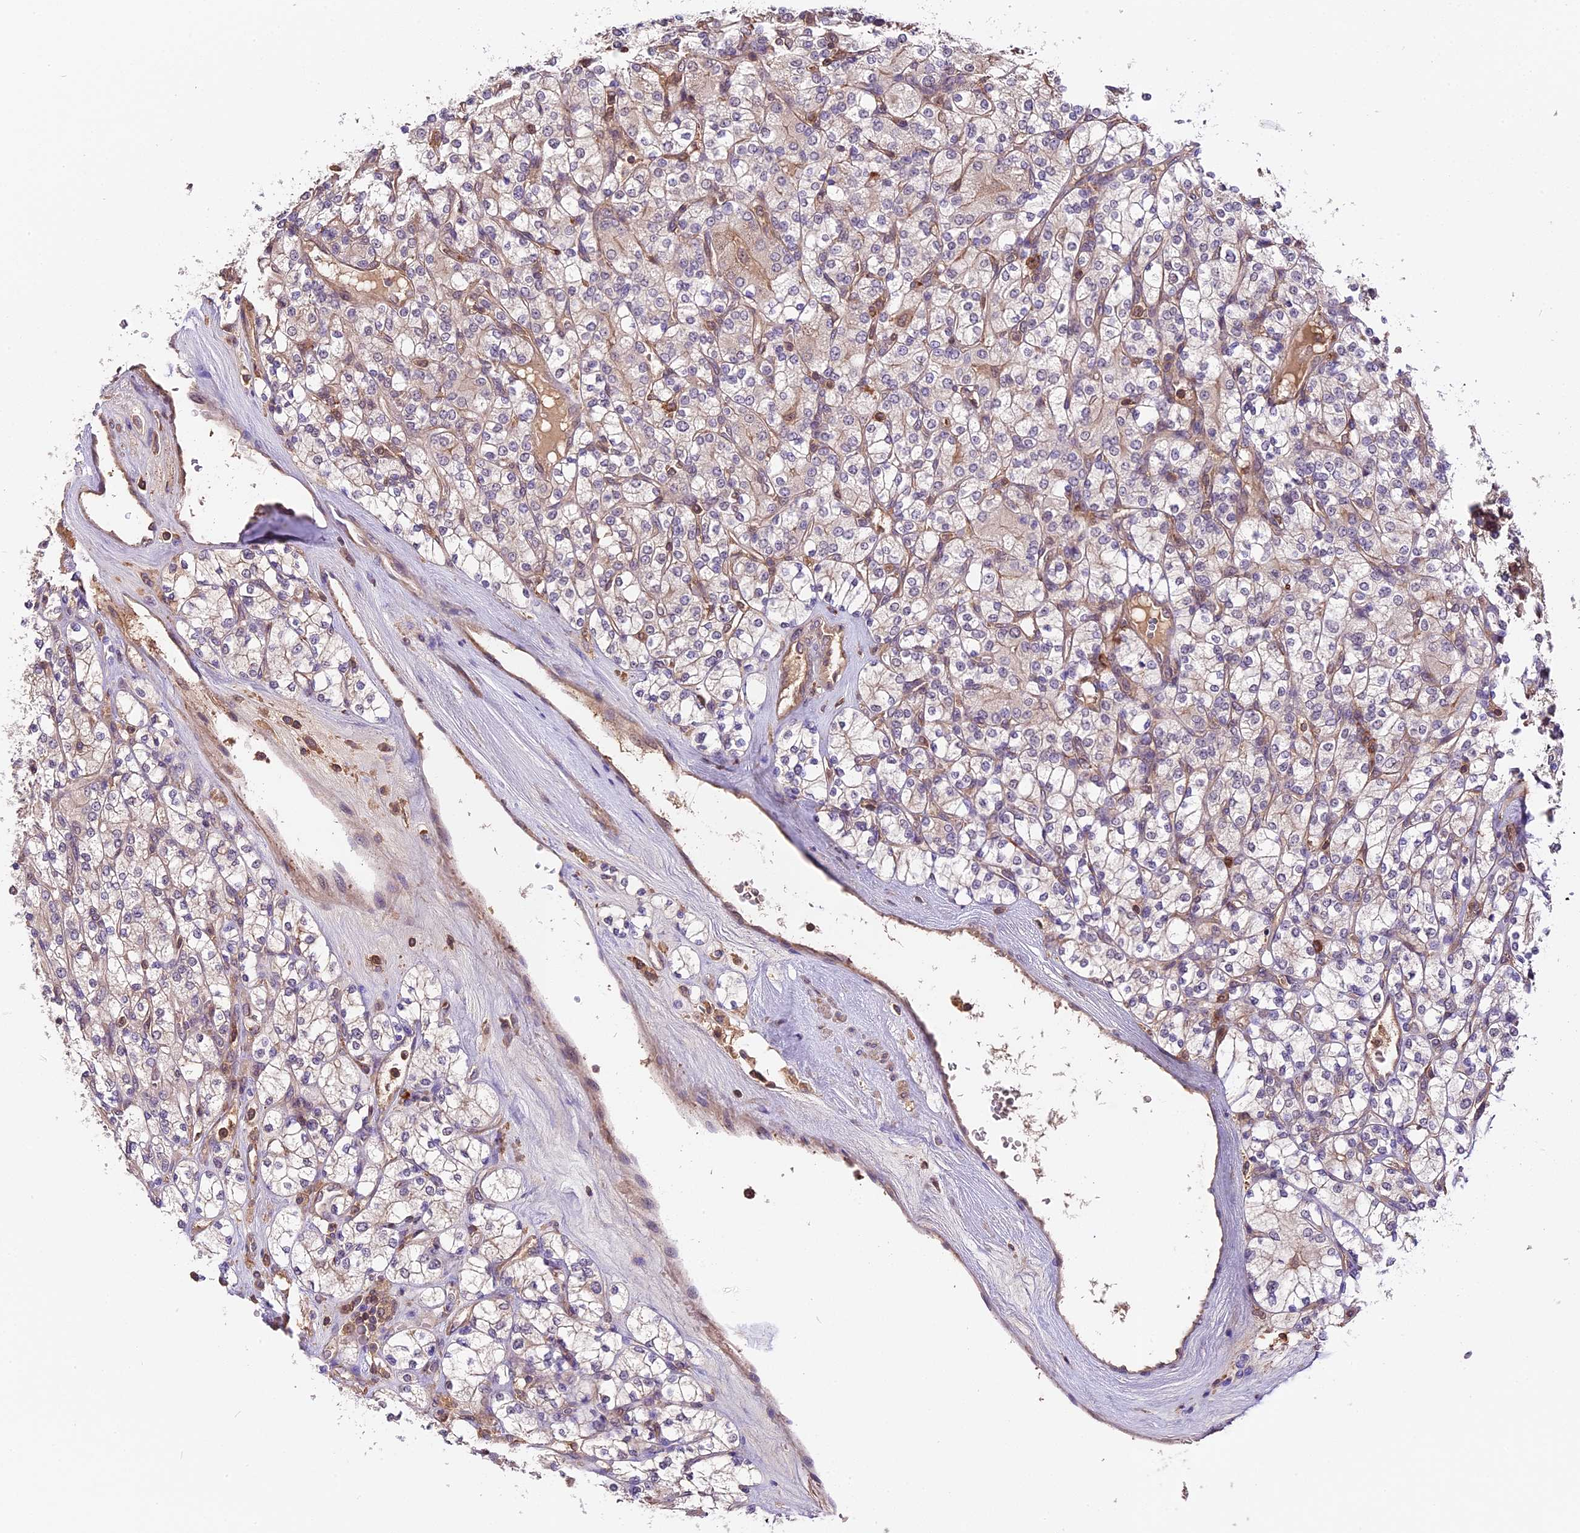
{"staining": {"intensity": "negative", "quantity": "none", "location": "none"}, "tissue": "renal cancer", "cell_type": "Tumor cells", "image_type": "cancer", "snomed": [{"axis": "morphology", "description": "Adenocarcinoma, NOS"}, {"axis": "topography", "description": "Kidney"}], "caption": "High power microscopy image of an immunohistochemistry histopathology image of adenocarcinoma (renal), revealing no significant expression in tumor cells.", "gene": "SKIDA1", "patient": {"sex": "male", "age": 77}}